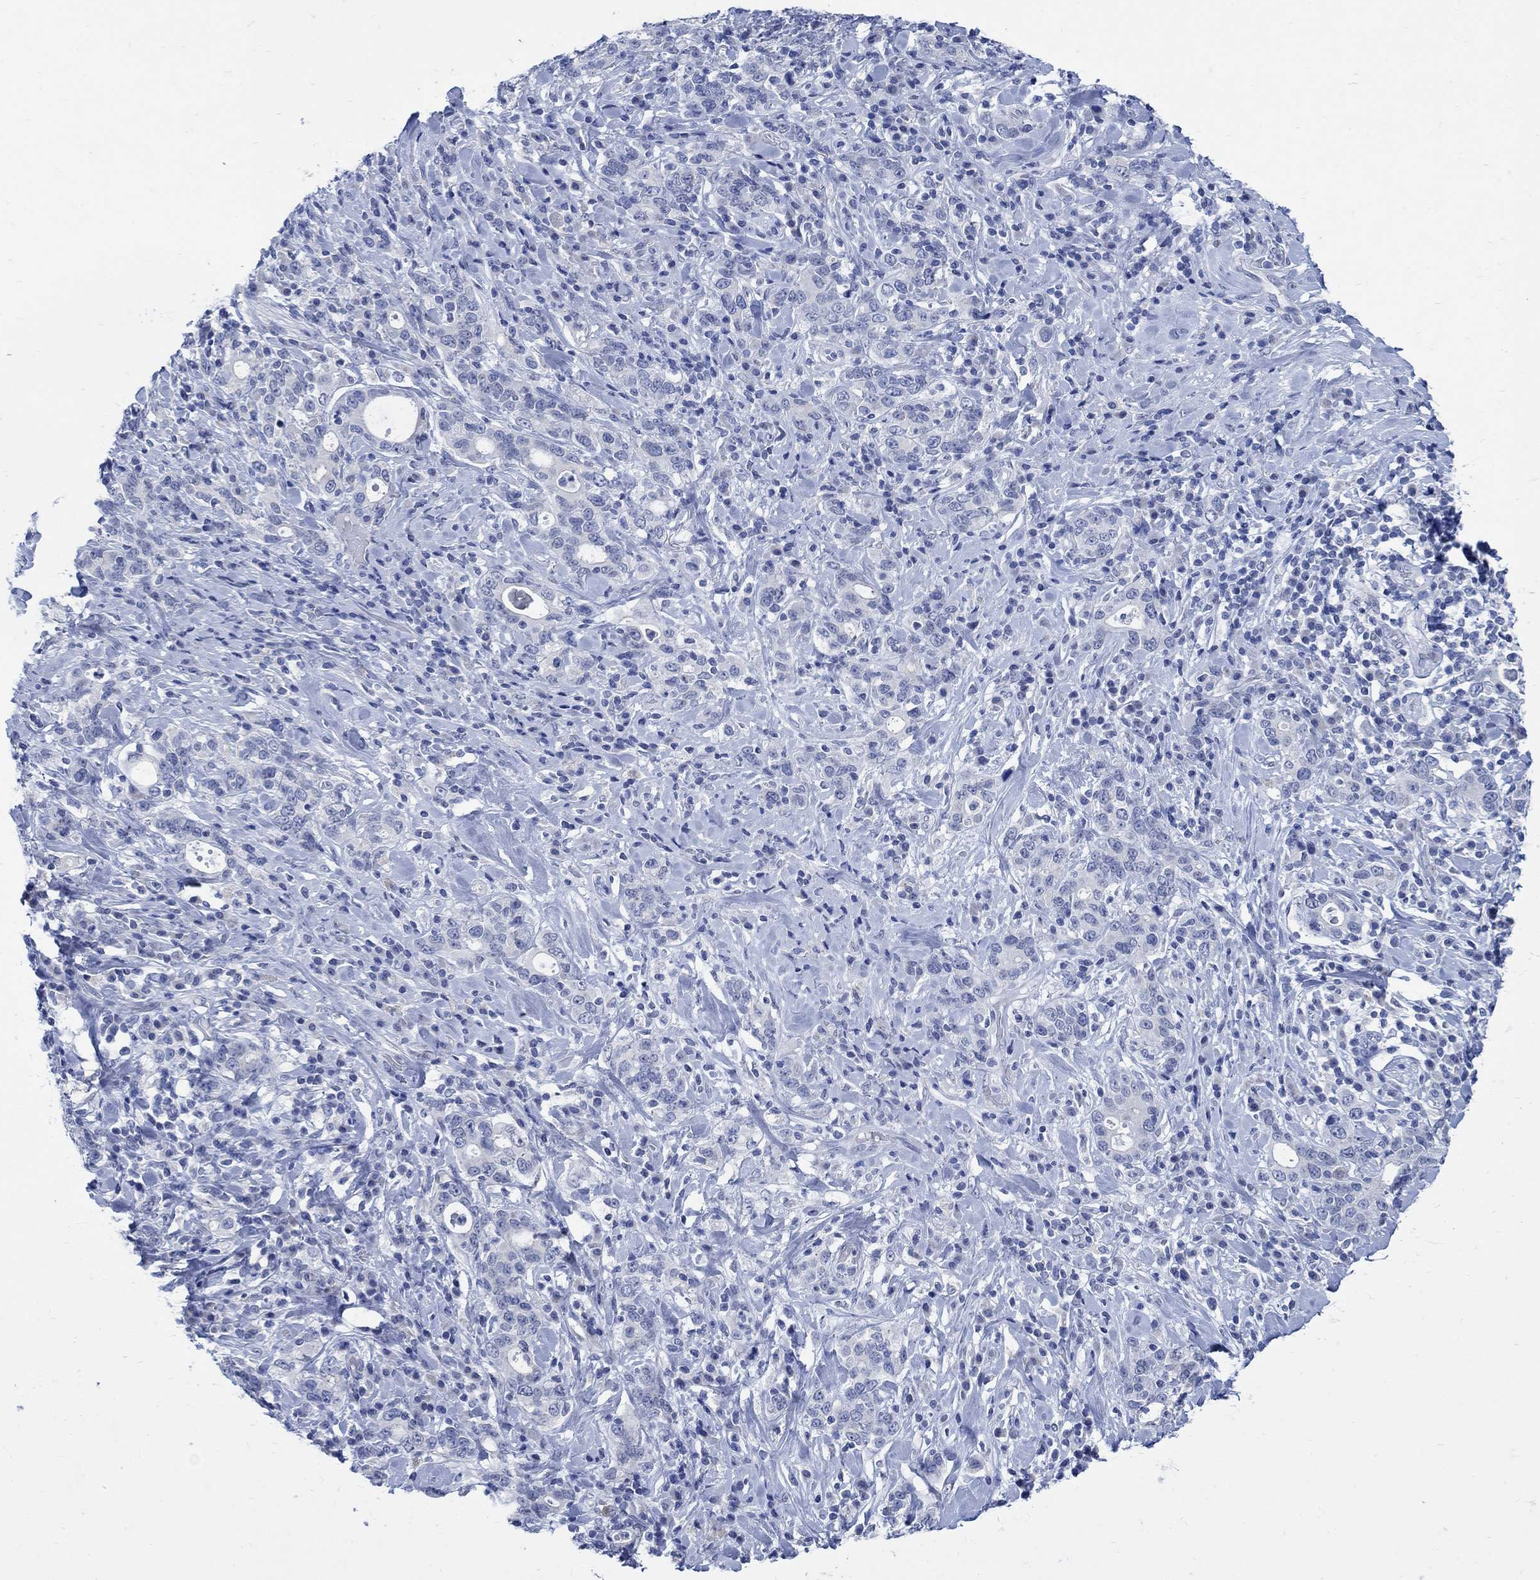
{"staining": {"intensity": "negative", "quantity": "none", "location": "none"}, "tissue": "stomach cancer", "cell_type": "Tumor cells", "image_type": "cancer", "snomed": [{"axis": "morphology", "description": "Adenocarcinoma, NOS"}, {"axis": "topography", "description": "Stomach"}], "caption": "Immunohistochemistry (IHC) photomicrograph of neoplastic tissue: human adenocarcinoma (stomach) stained with DAB (3,3'-diaminobenzidine) demonstrates no significant protein positivity in tumor cells.", "gene": "CAMK2N1", "patient": {"sex": "male", "age": 79}}